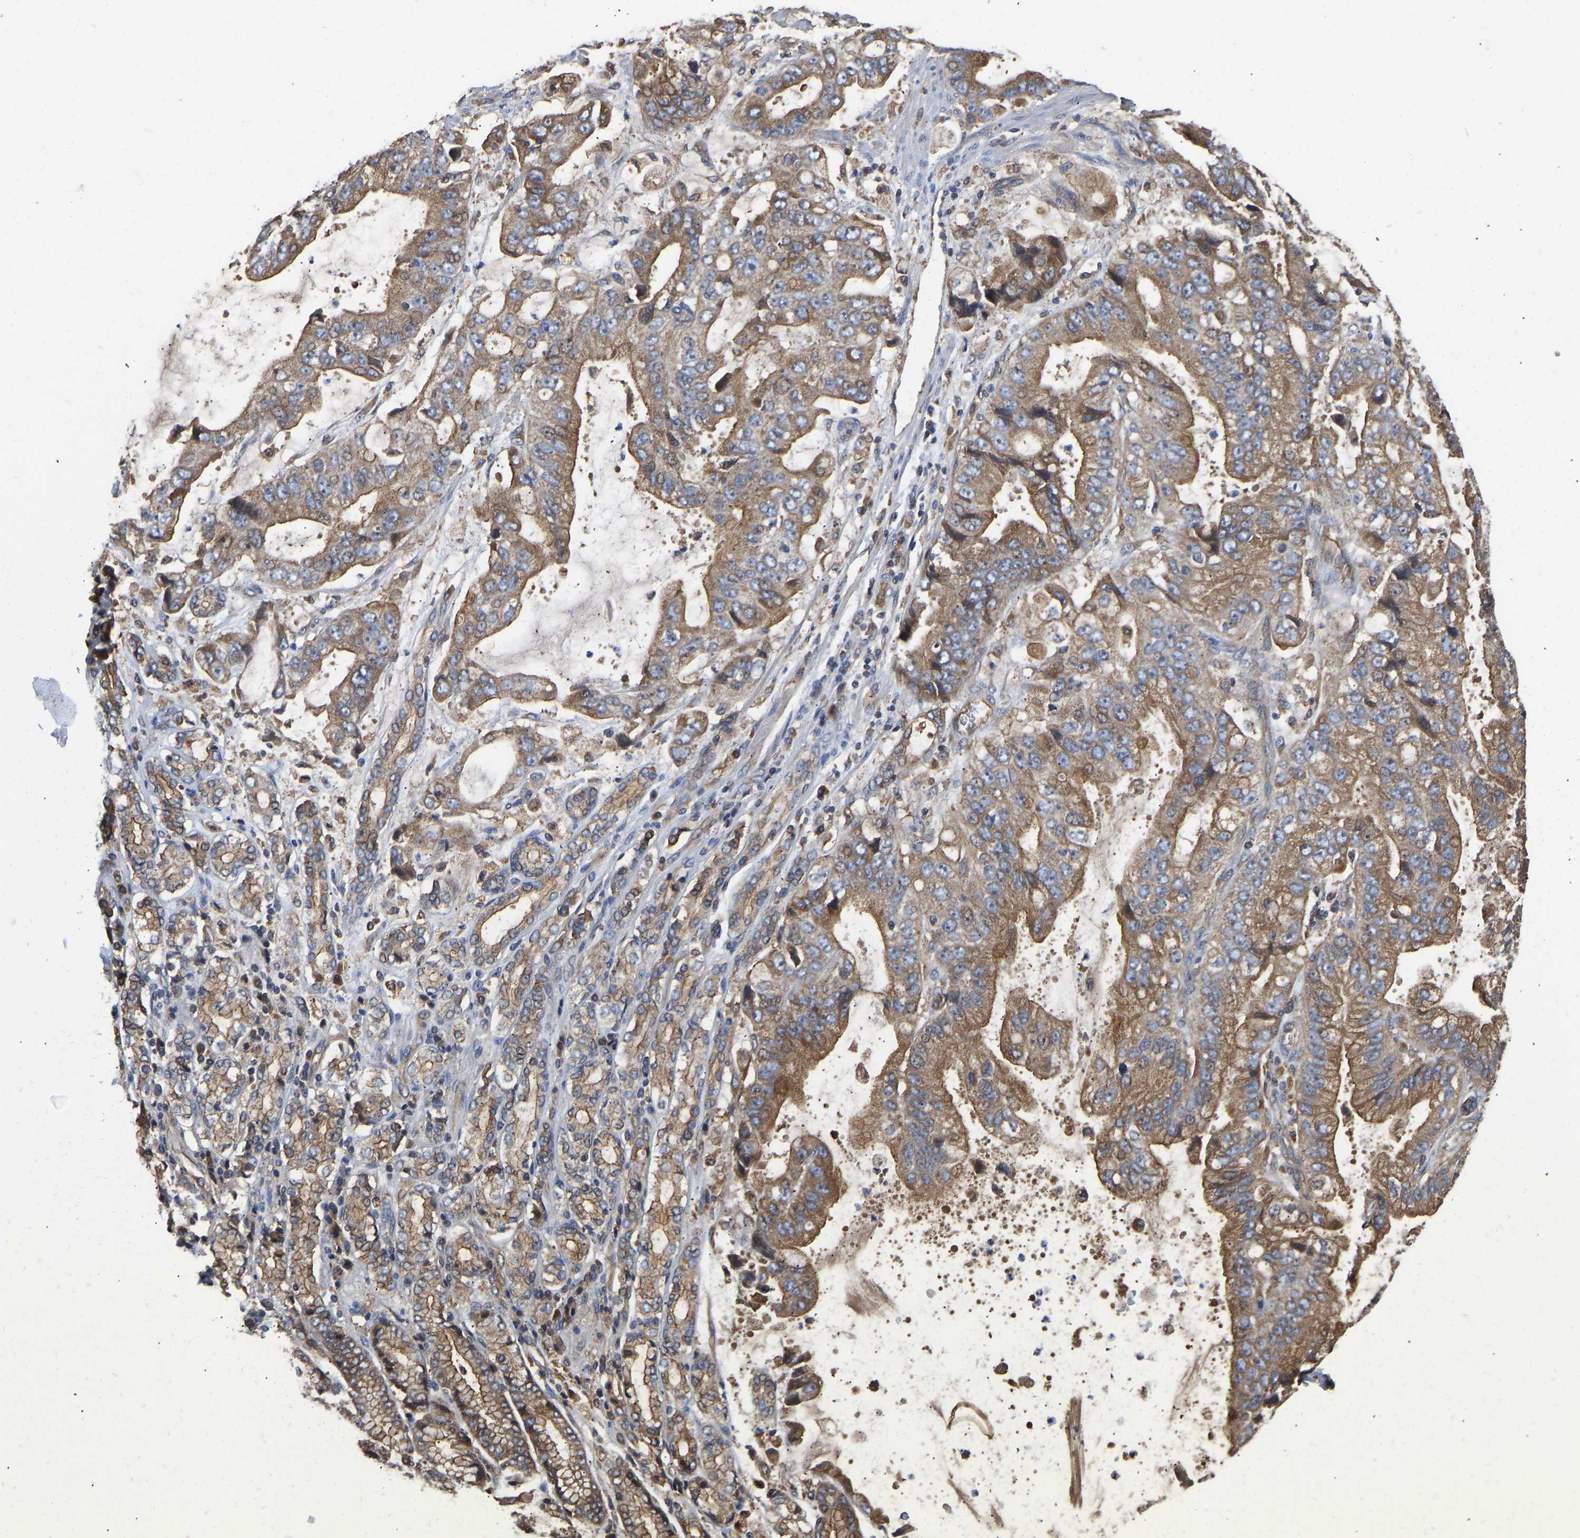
{"staining": {"intensity": "moderate", "quantity": ">75%", "location": "cytoplasmic/membranous"}, "tissue": "stomach cancer", "cell_type": "Tumor cells", "image_type": "cancer", "snomed": [{"axis": "morphology", "description": "Normal tissue, NOS"}, {"axis": "morphology", "description": "Adenocarcinoma, NOS"}, {"axis": "topography", "description": "Stomach"}], "caption": "Immunohistochemistry (DAB) staining of stomach cancer exhibits moderate cytoplasmic/membranous protein expression in approximately >75% of tumor cells.", "gene": "FLNB", "patient": {"sex": "male", "age": 62}}